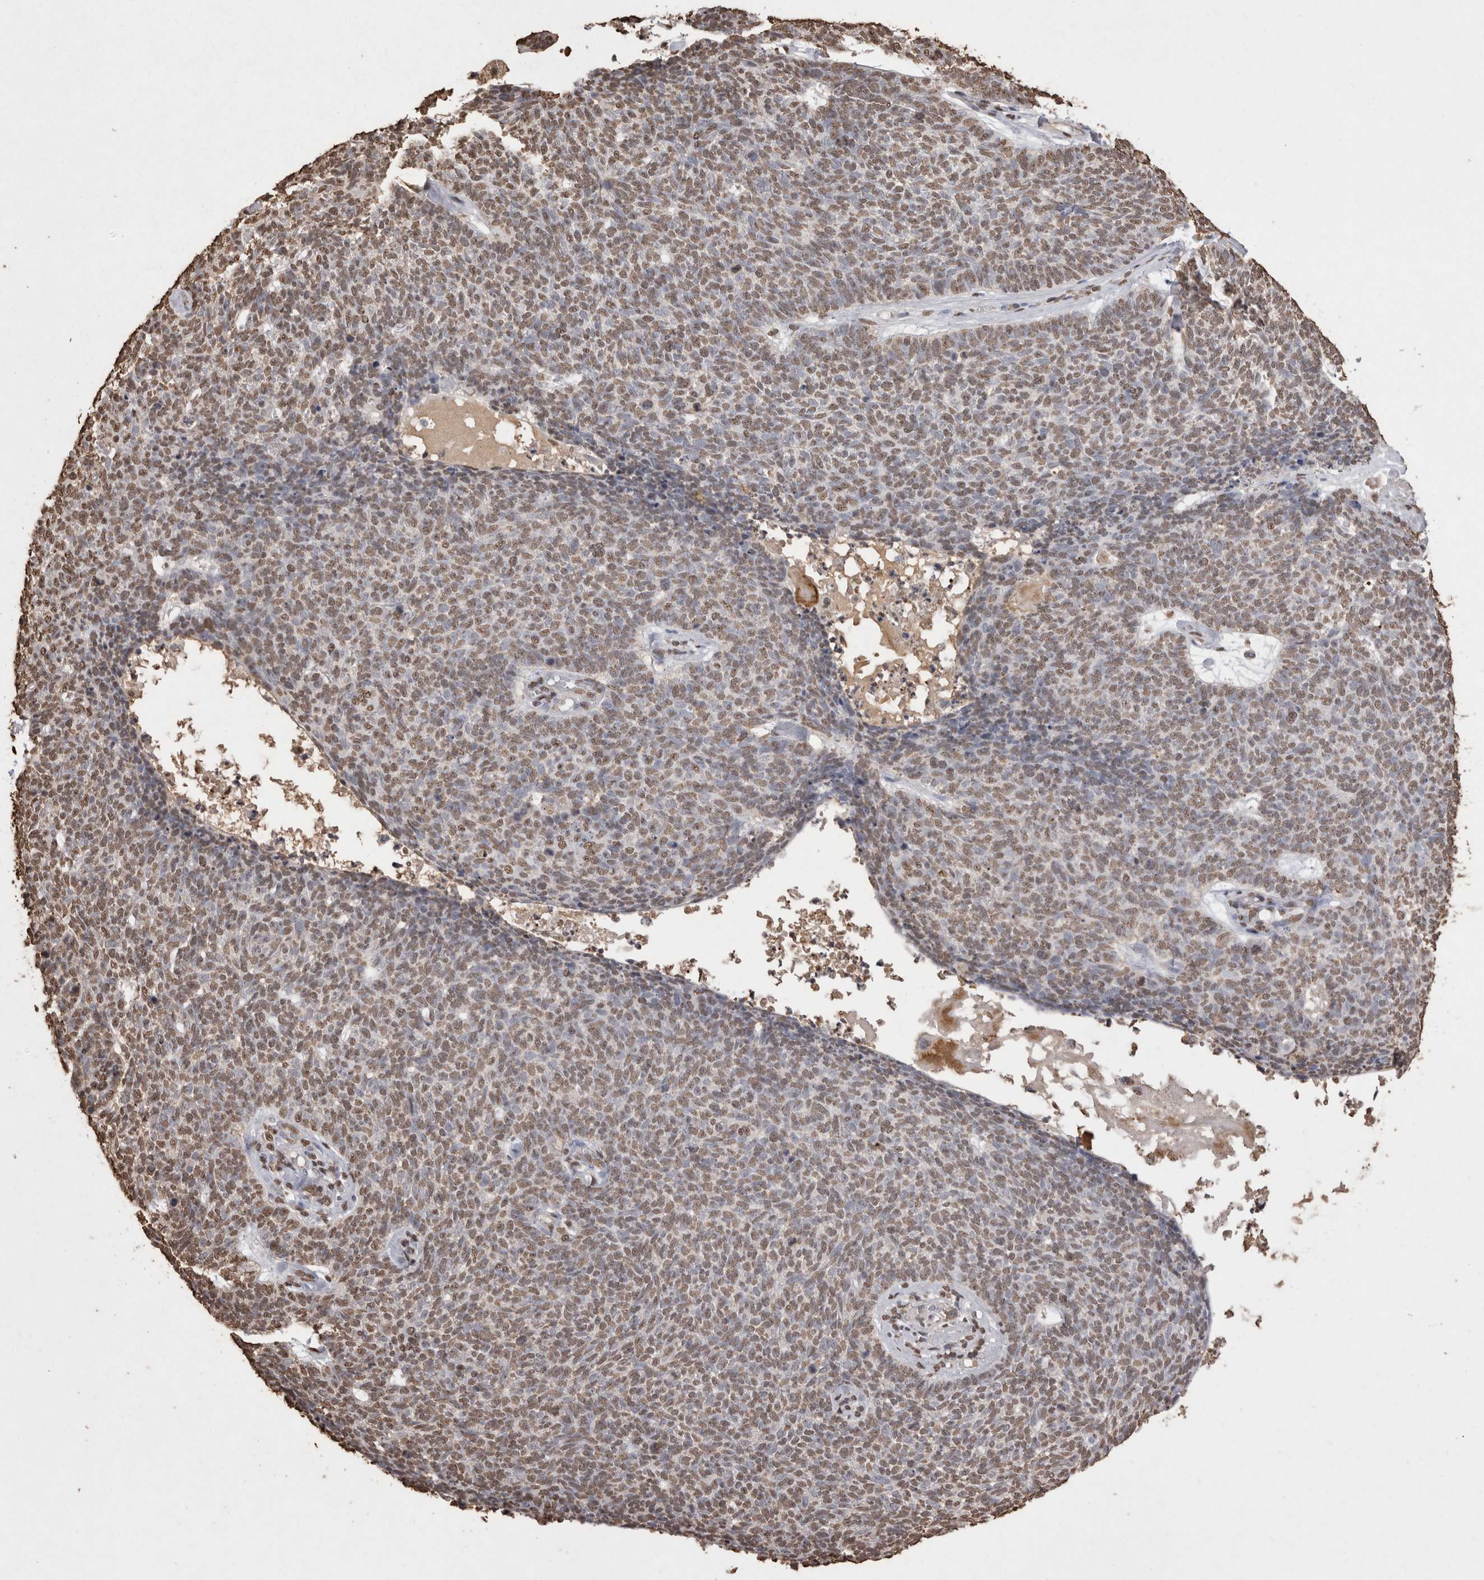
{"staining": {"intensity": "moderate", "quantity": ">75%", "location": "nuclear"}, "tissue": "skin cancer", "cell_type": "Tumor cells", "image_type": "cancer", "snomed": [{"axis": "morphology", "description": "Basal cell carcinoma"}, {"axis": "topography", "description": "Skin"}], "caption": "Brown immunohistochemical staining in human skin cancer (basal cell carcinoma) displays moderate nuclear expression in approximately >75% of tumor cells.", "gene": "POU5F1", "patient": {"sex": "female", "age": 84}}